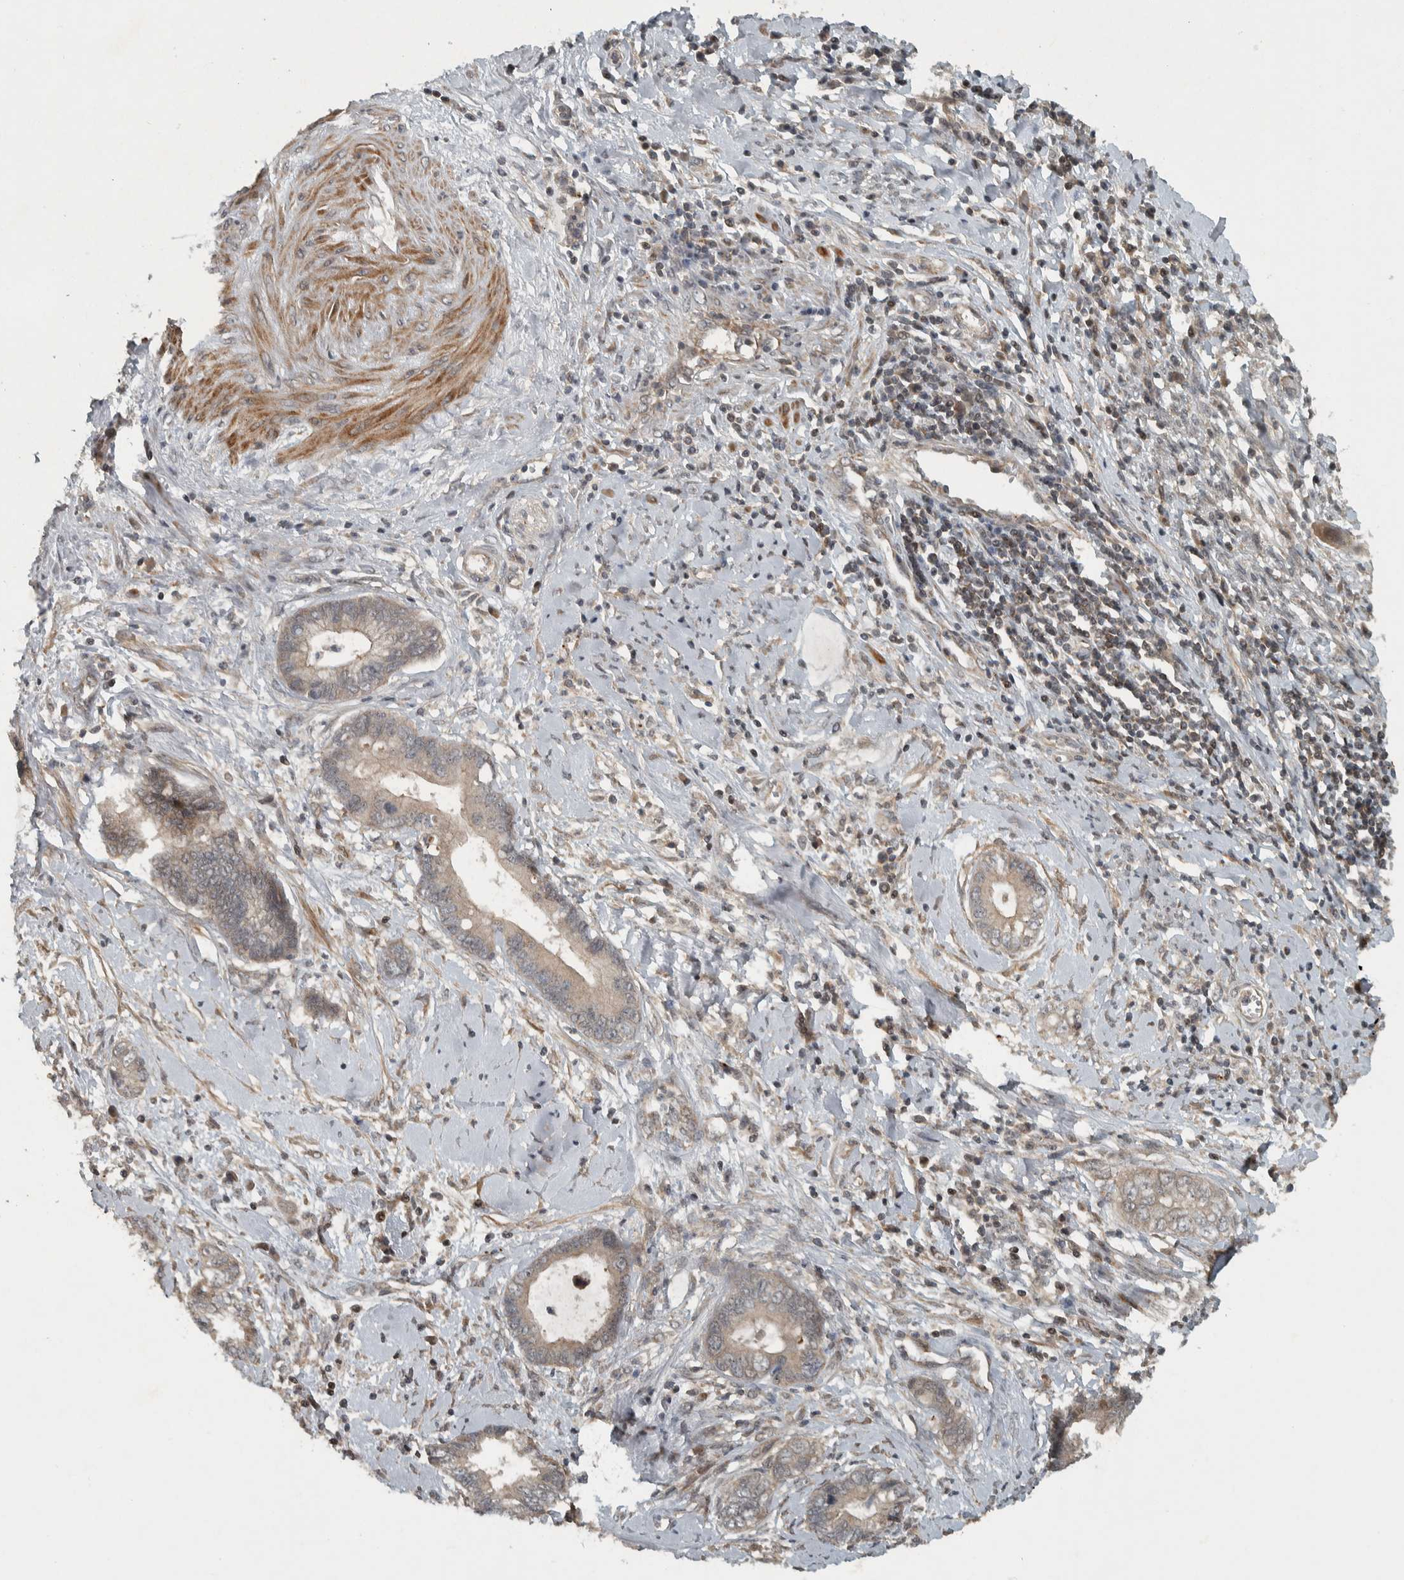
{"staining": {"intensity": "weak", "quantity": ">75%", "location": "cytoplasmic/membranous"}, "tissue": "cervical cancer", "cell_type": "Tumor cells", "image_type": "cancer", "snomed": [{"axis": "morphology", "description": "Adenocarcinoma, NOS"}, {"axis": "topography", "description": "Cervix"}], "caption": "A photomicrograph of human cervical cancer (adenocarcinoma) stained for a protein displays weak cytoplasmic/membranous brown staining in tumor cells. (DAB (3,3'-diaminobenzidine) IHC with brightfield microscopy, high magnification).", "gene": "KIFAP3", "patient": {"sex": "female", "age": 44}}